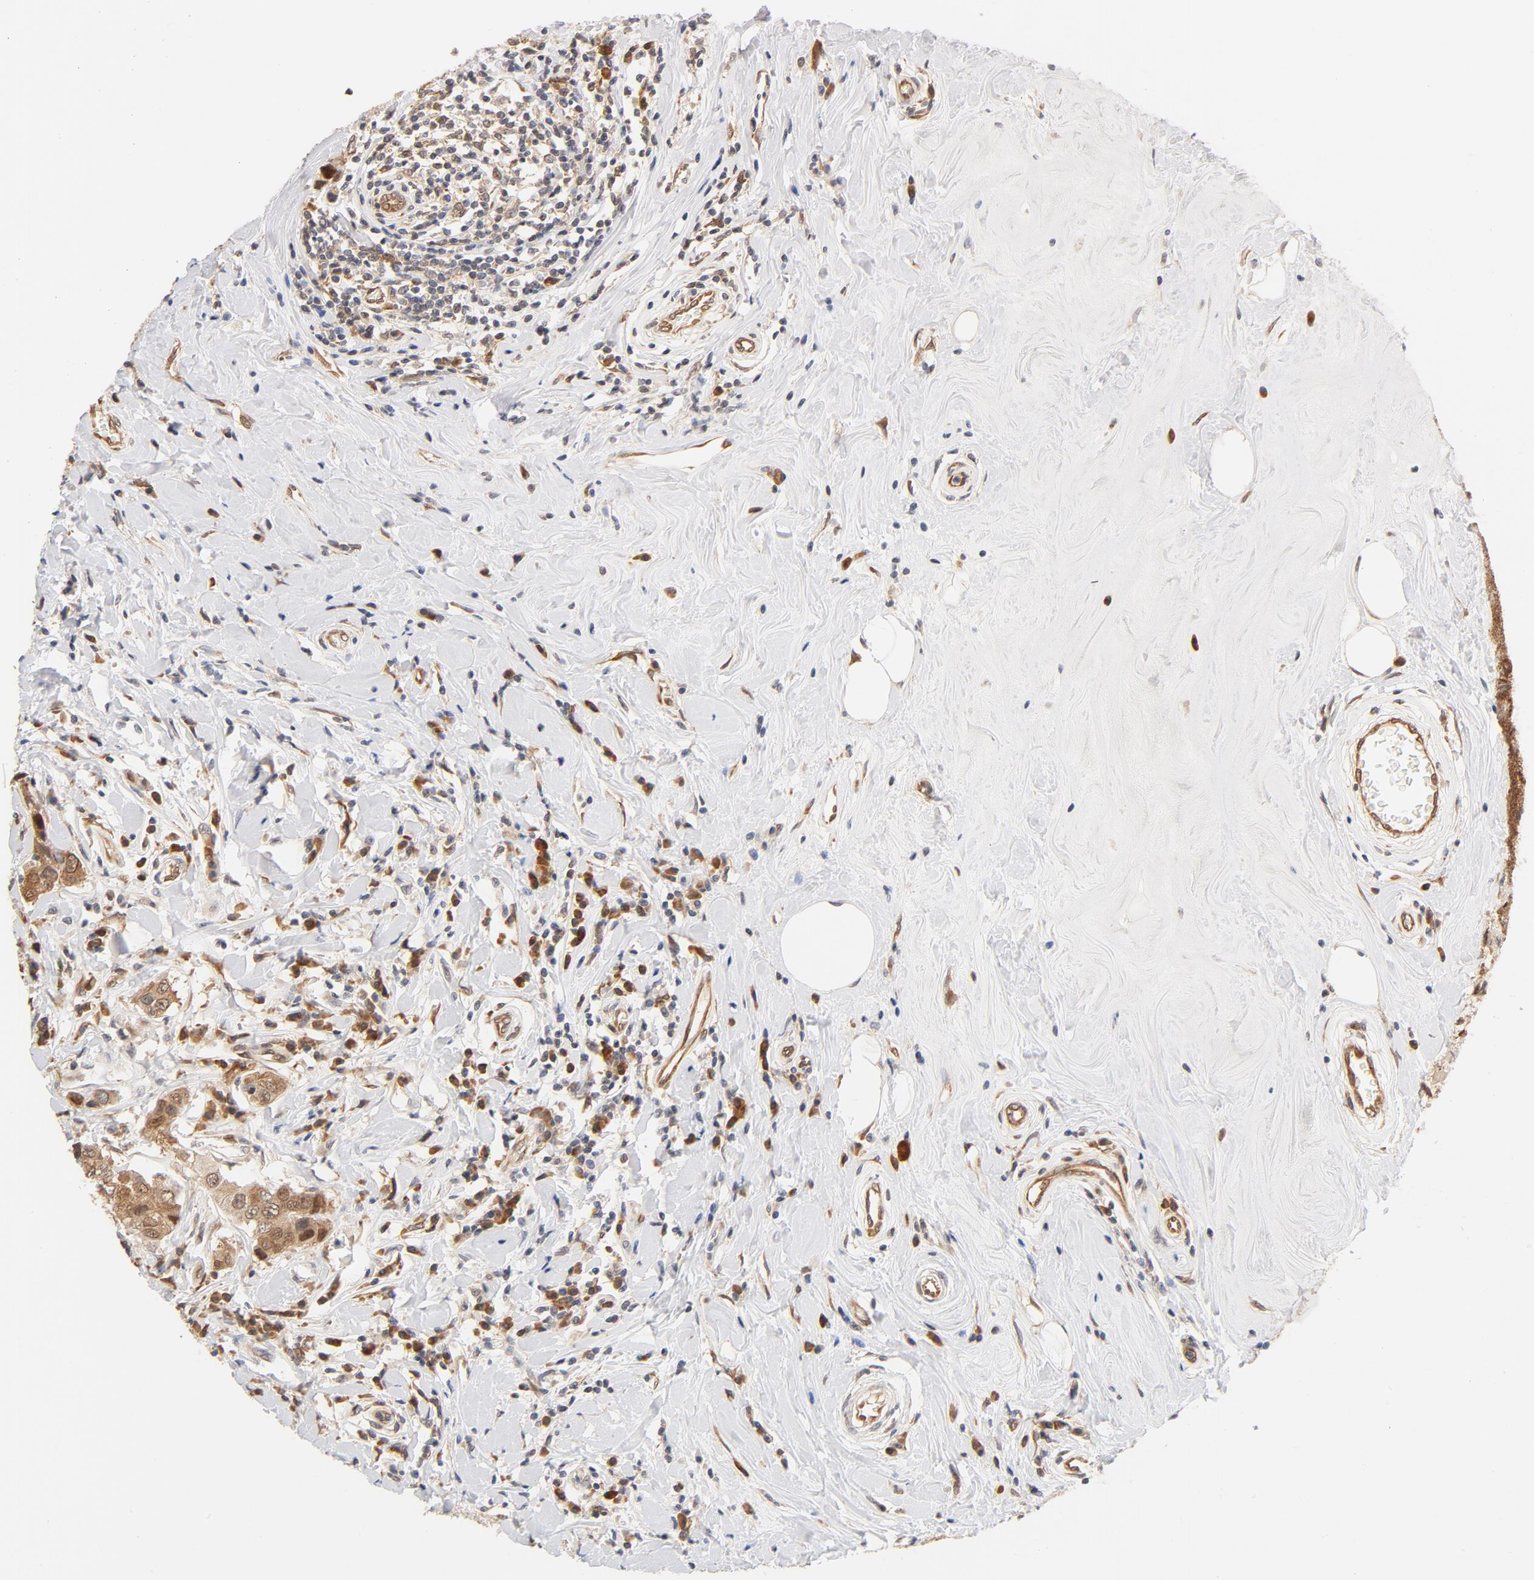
{"staining": {"intensity": "moderate", "quantity": ">75%", "location": "cytoplasmic/membranous,nuclear"}, "tissue": "breast cancer", "cell_type": "Tumor cells", "image_type": "cancer", "snomed": [{"axis": "morphology", "description": "Duct carcinoma"}, {"axis": "topography", "description": "Breast"}], "caption": "Tumor cells show moderate cytoplasmic/membranous and nuclear positivity in approximately >75% of cells in infiltrating ductal carcinoma (breast).", "gene": "EIF4E", "patient": {"sex": "female", "age": 27}}